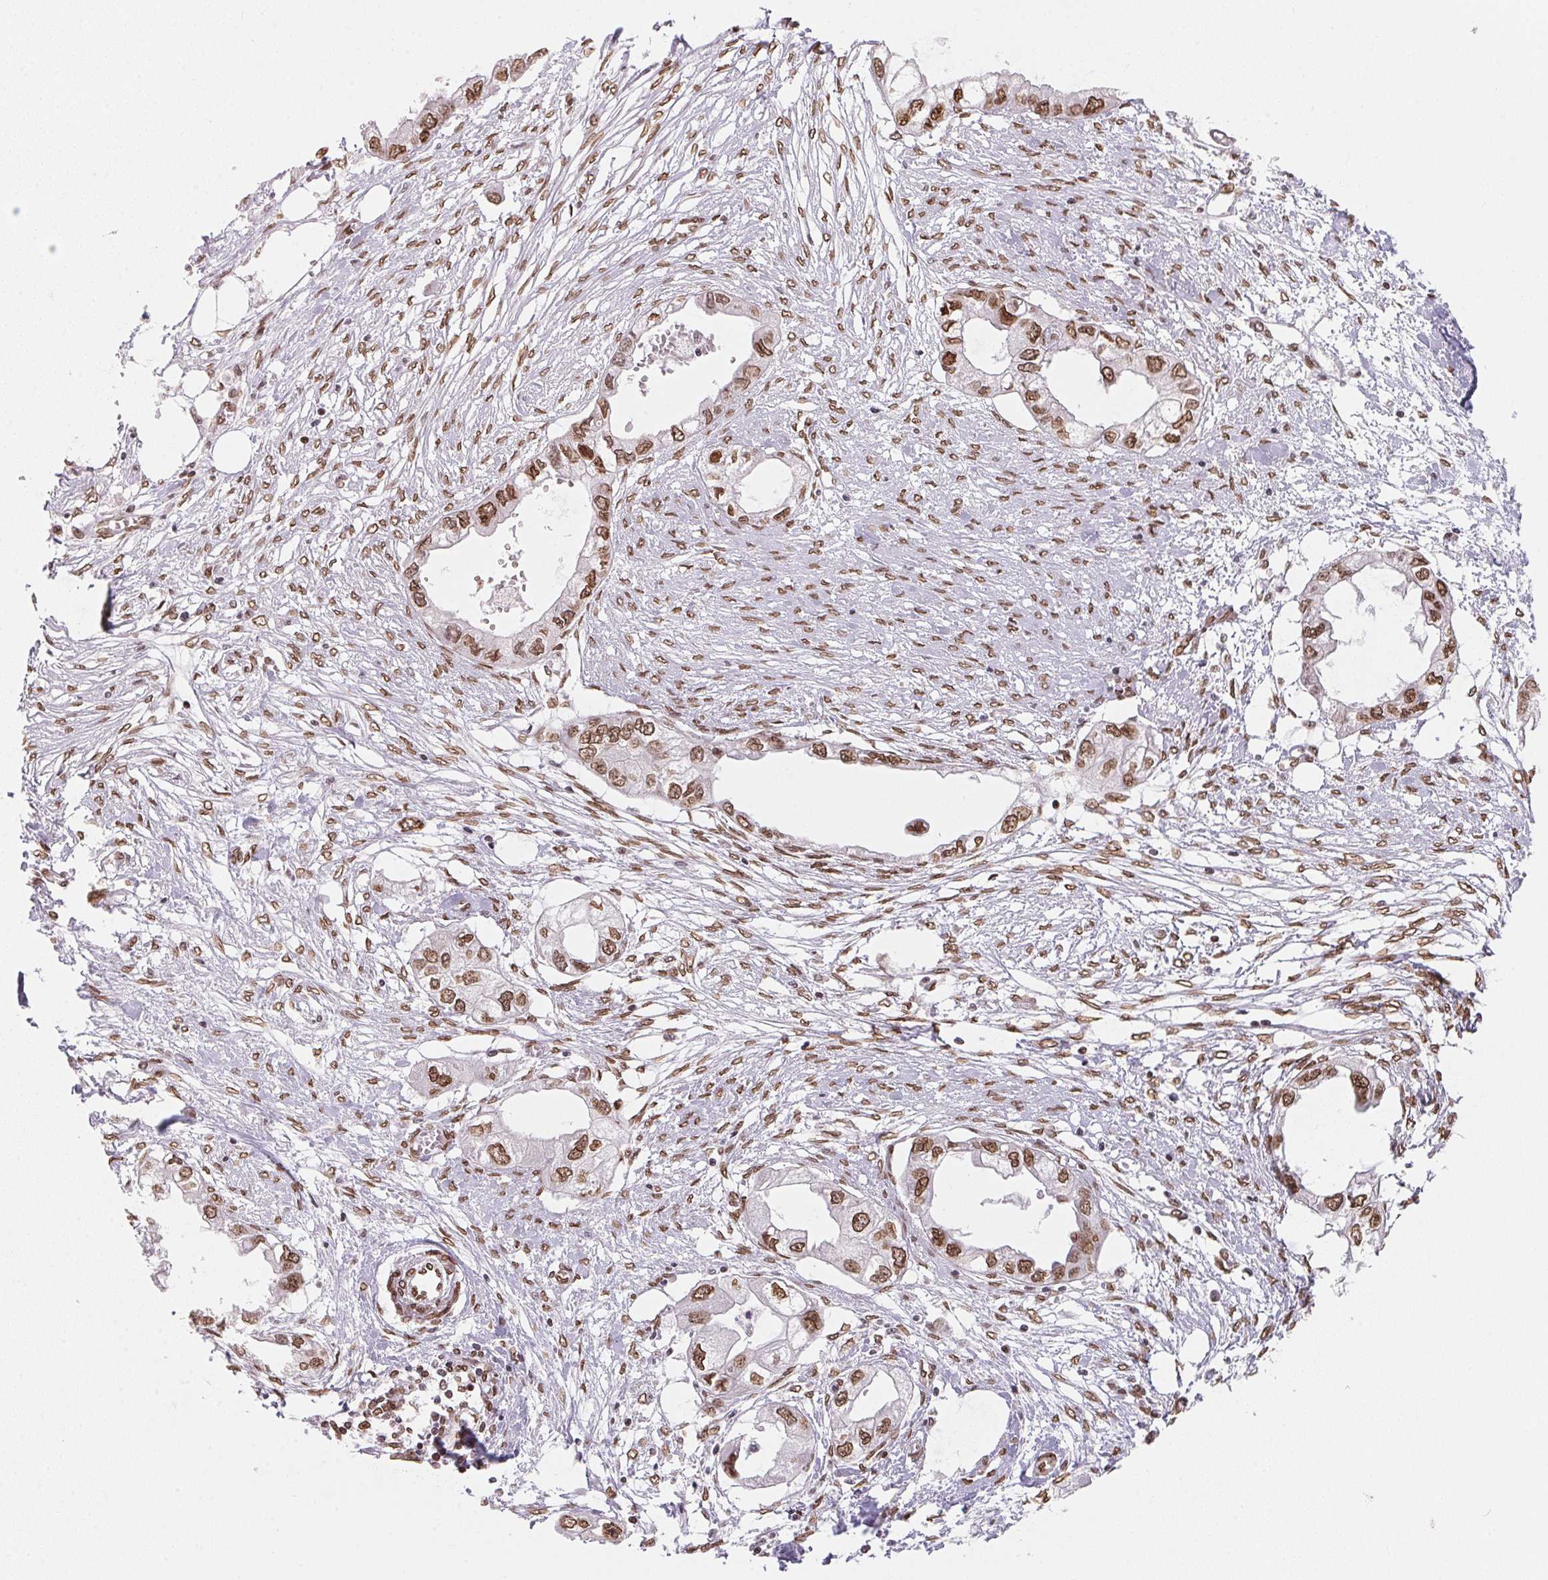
{"staining": {"intensity": "moderate", "quantity": ">75%", "location": "cytoplasmic/membranous,nuclear"}, "tissue": "endometrial cancer", "cell_type": "Tumor cells", "image_type": "cancer", "snomed": [{"axis": "morphology", "description": "Adenocarcinoma, NOS"}, {"axis": "morphology", "description": "Adenocarcinoma, metastatic, NOS"}, {"axis": "topography", "description": "Adipose tissue"}, {"axis": "topography", "description": "Endometrium"}], "caption": "Immunohistochemical staining of human endometrial cancer shows moderate cytoplasmic/membranous and nuclear protein positivity in approximately >75% of tumor cells.", "gene": "SAP30BP", "patient": {"sex": "female", "age": 67}}